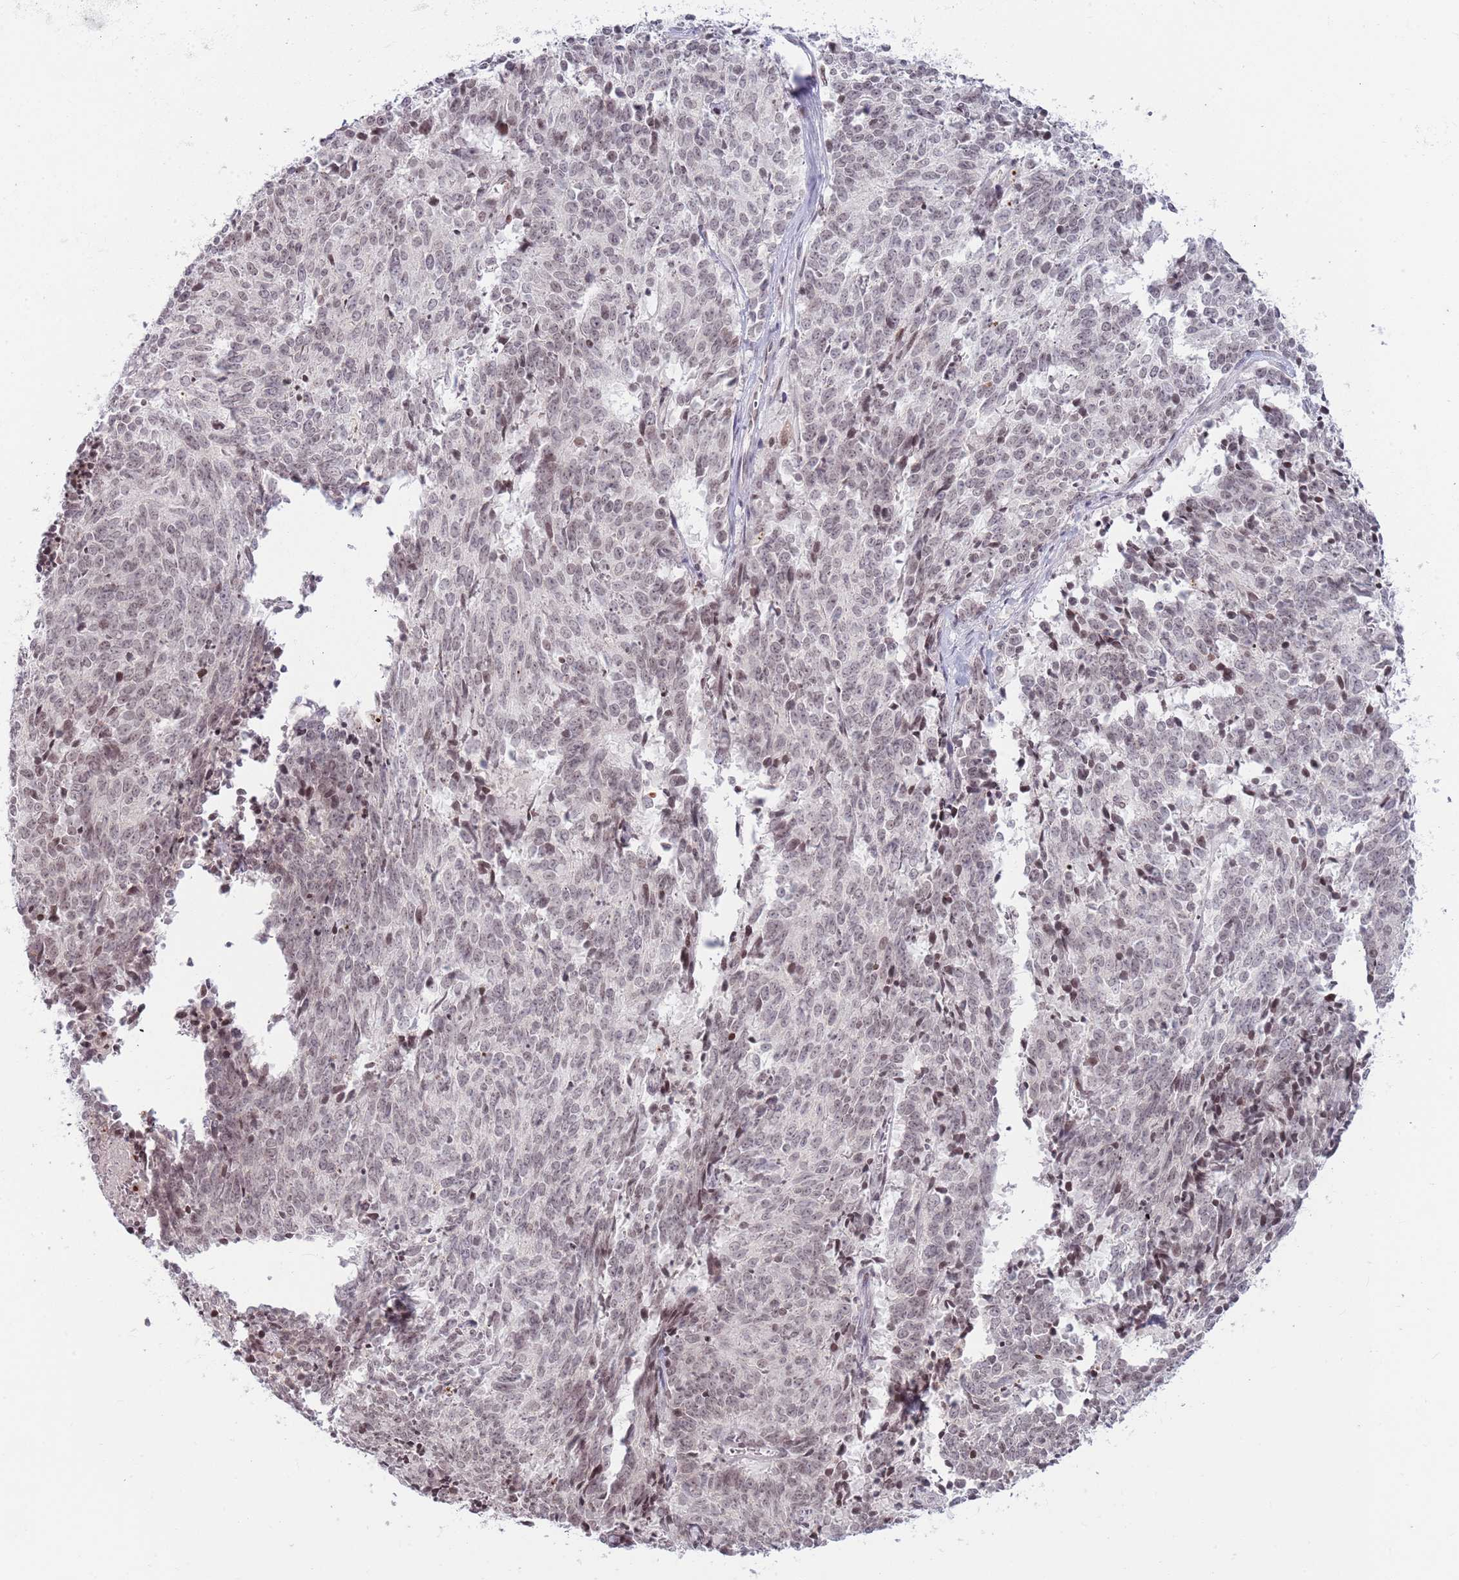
{"staining": {"intensity": "weak", "quantity": ">75%", "location": "nuclear"}, "tissue": "cervical cancer", "cell_type": "Tumor cells", "image_type": "cancer", "snomed": [{"axis": "morphology", "description": "Squamous cell carcinoma, NOS"}, {"axis": "topography", "description": "Cervix"}], "caption": "Squamous cell carcinoma (cervical) stained for a protein shows weak nuclear positivity in tumor cells.", "gene": "SH3RF3", "patient": {"sex": "female", "age": 29}}